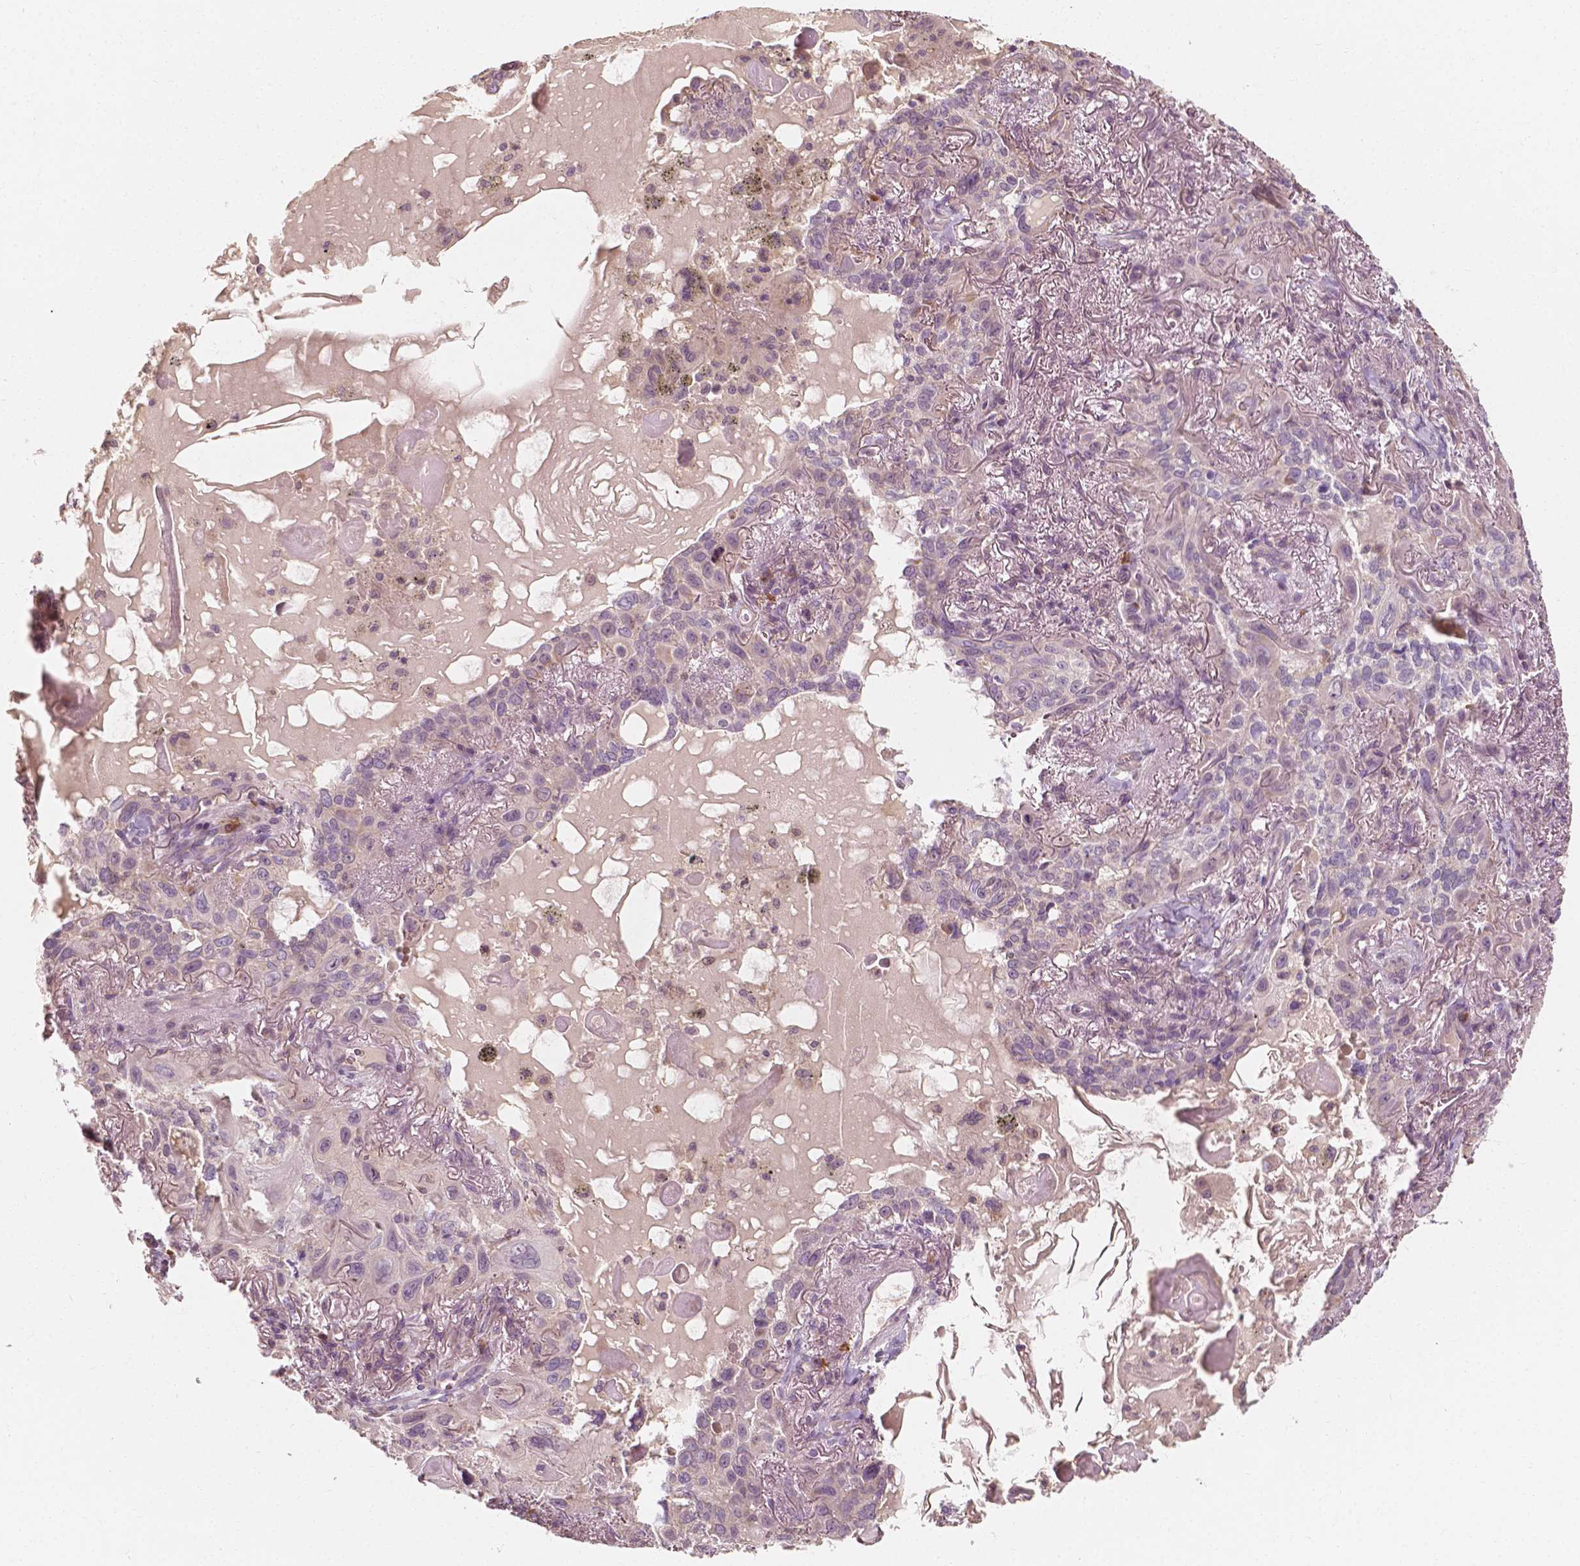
{"staining": {"intensity": "negative", "quantity": "none", "location": "none"}, "tissue": "lung cancer", "cell_type": "Tumor cells", "image_type": "cancer", "snomed": [{"axis": "morphology", "description": "Squamous cell carcinoma, NOS"}, {"axis": "topography", "description": "Lung"}], "caption": "A photomicrograph of human squamous cell carcinoma (lung) is negative for staining in tumor cells.", "gene": "SHPK", "patient": {"sex": "male", "age": 79}}